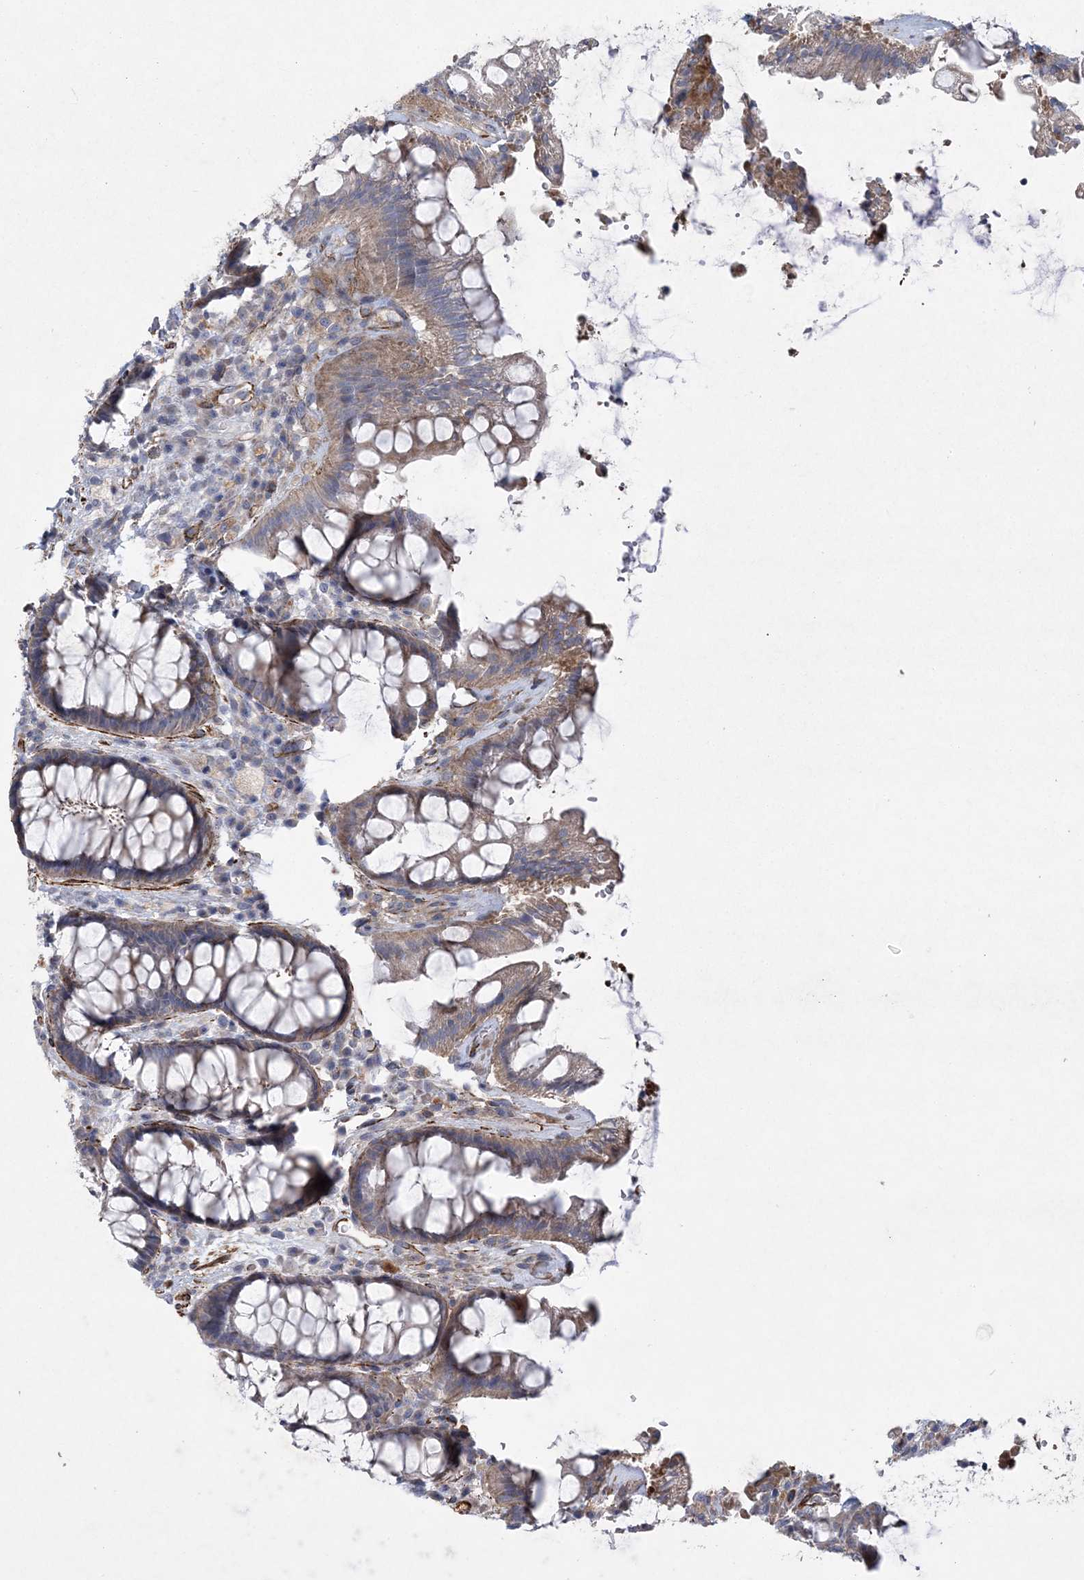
{"staining": {"intensity": "weak", "quantity": "<25%", "location": "cytoplasmic/membranous"}, "tissue": "rectum", "cell_type": "Glandular cells", "image_type": "normal", "snomed": [{"axis": "morphology", "description": "Normal tissue, NOS"}, {"axis": "topography", "description": "Rectum"}], "caption": "Glandular cells are negative for protein expression in benign human rectum. (DAB immunohistochemistry, high magnification).", "gene": "ARSJ", "patient": {"sex": "female", "age": 46}}